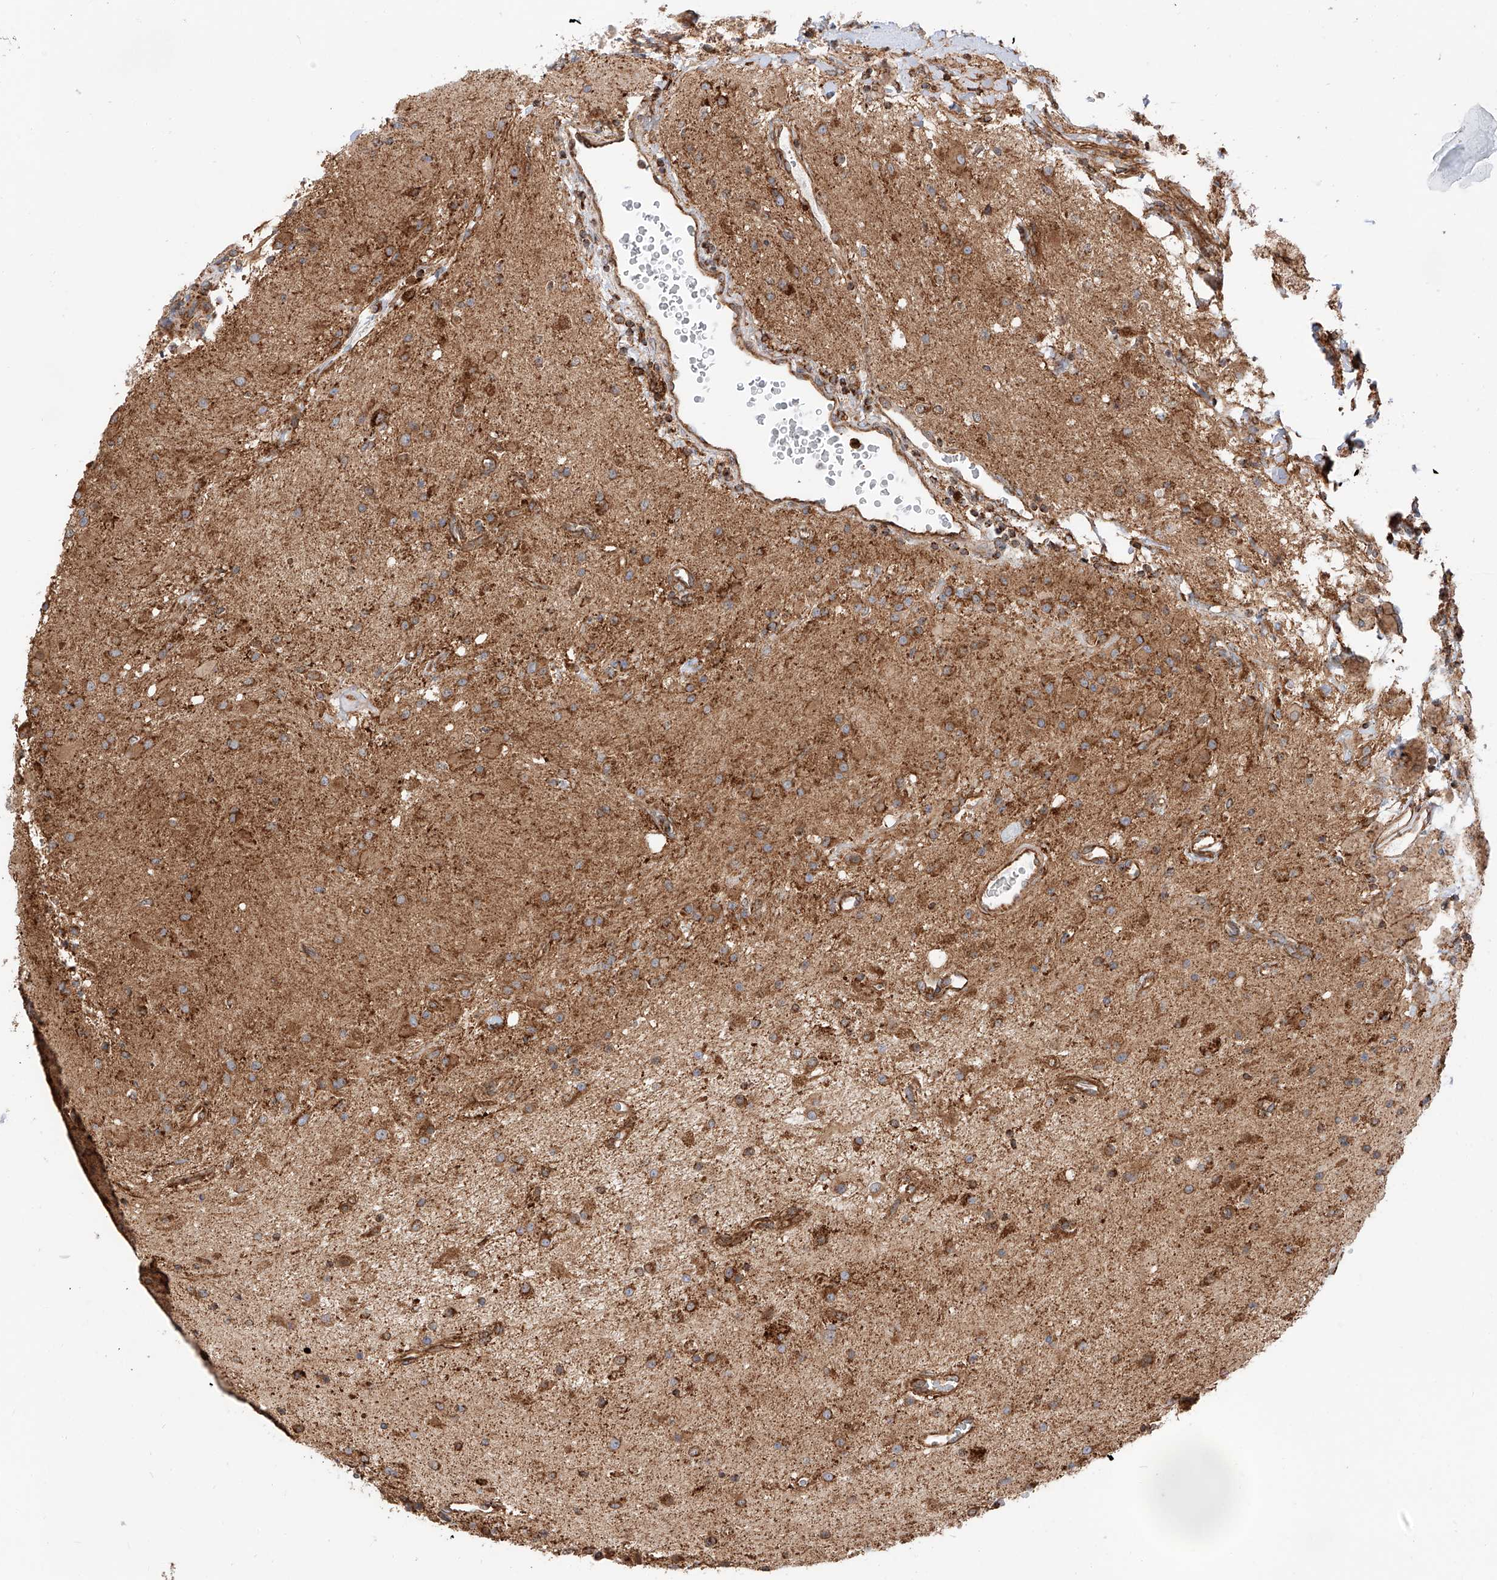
{"staining": {"intensity": "strong", "quantity": ">75%", "location": "cytoplasmic/membranous"}, "tissue": "glioma", "cell_type": "Tumor cells", "image_type": "cancer", "snomed": [{"axis": "morphology", "description": "Glioma, malignant, High grade"}, {"axis": "topography", "description": "Brain"}], "caption": "This micrograph demonstrates glioma stained with immunohistochemistry (IHC) to label a protein in brown. The cytoplasmic/membranous of tumor cells show strong positivity for the protein. Nuclei are counter-stained blue.", "gene": "ISCA2", "patient": {"sex": "male", "age": 34}}